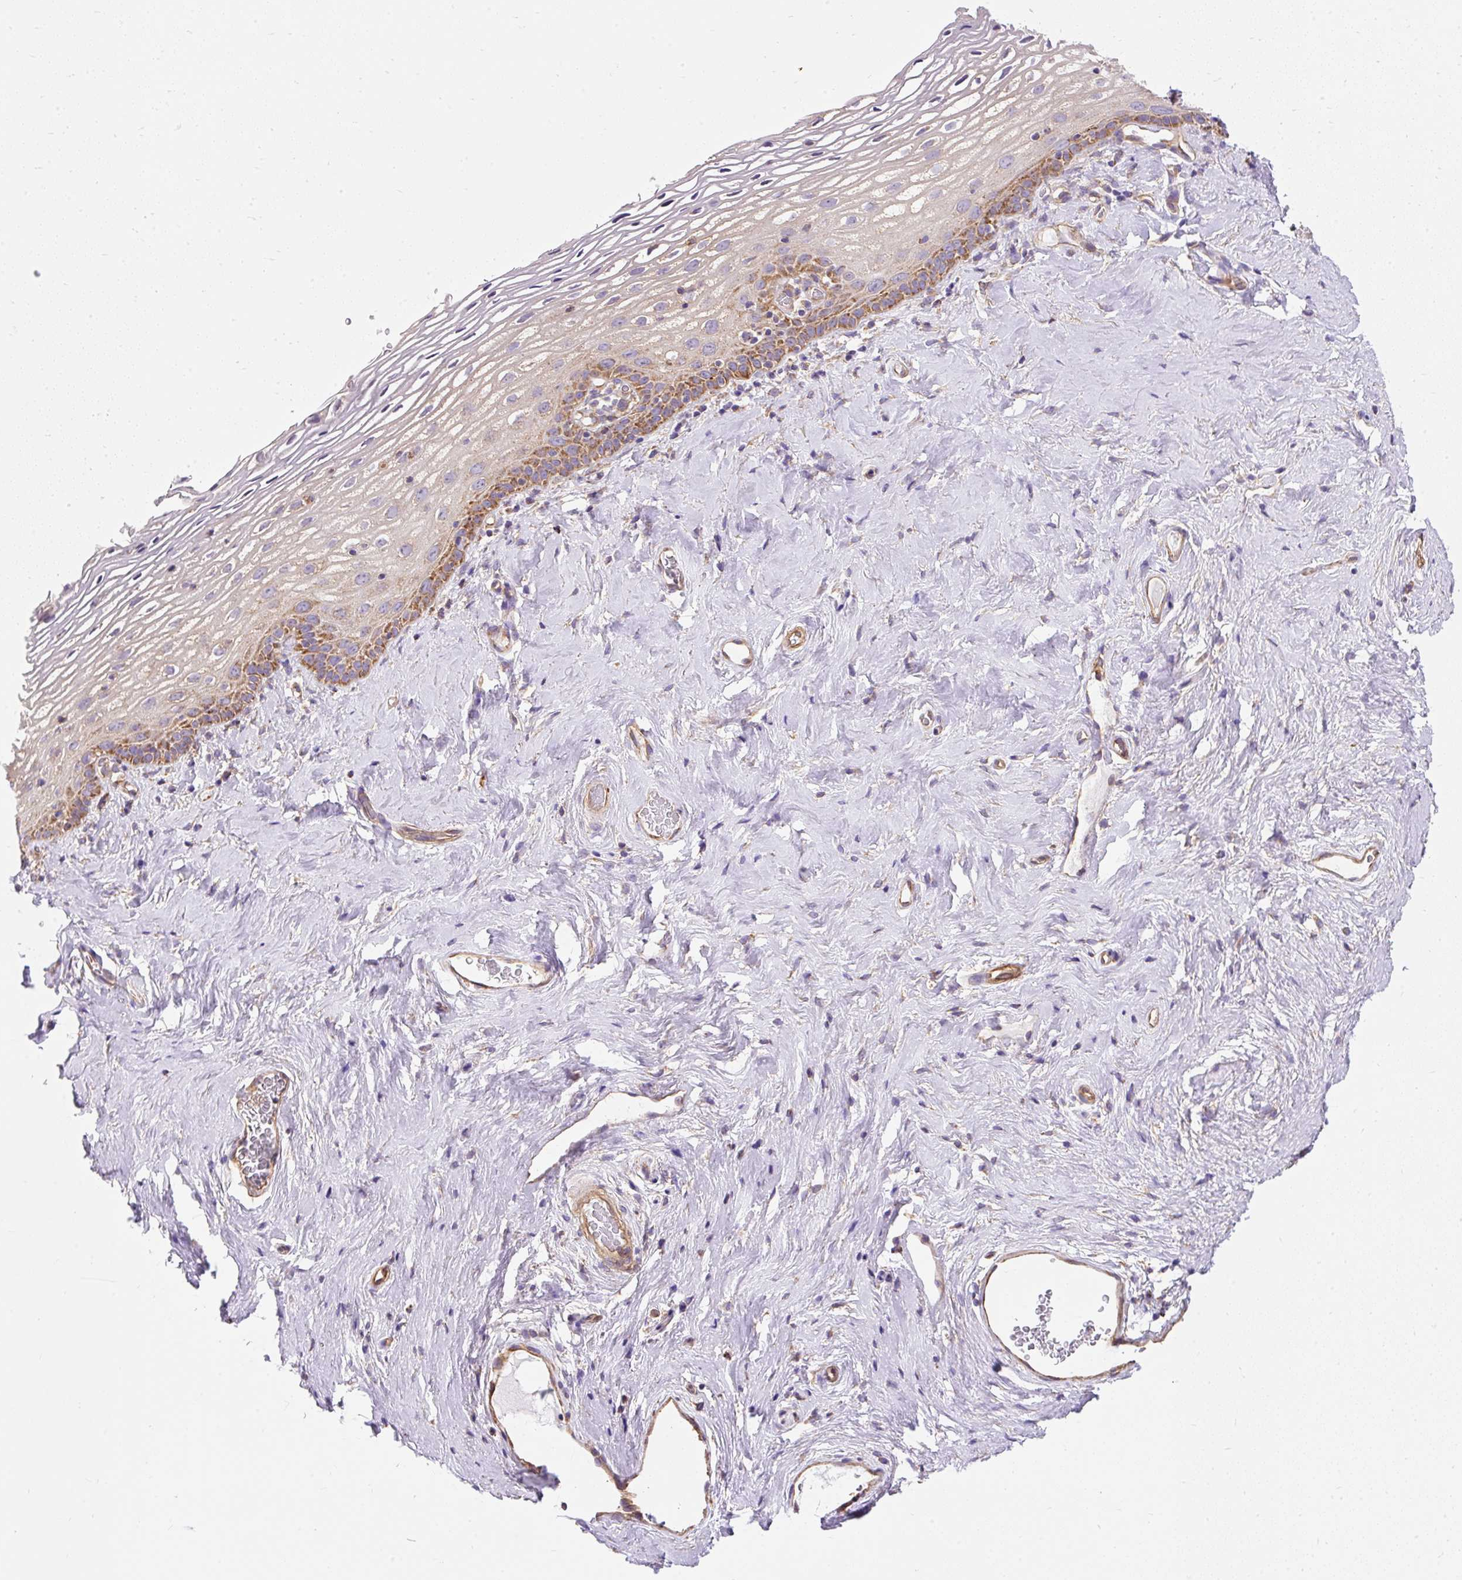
{"staining": {"intensity": "moderate", "quantity": ">75%", "location": "cytoplasmic/membranous"}, "tissue": "vagina", "cell_type": "Squamous epithelial cells", "image_type": "normal", "snomed": [{"axis": "morphology", "description": "Normal tissue, NOS"}, {"axis": "morphology", "description": "Adenocarcinoma, NOS"}, {"axis": "topography", "description": "Rectum"}, {"axis": "topography", "description": "Vagina"}, {"axis": "topography", "description": "Peripheral nerve tissue"}], "caption": "Immunohistochemical staining of unremarkable human vagina displays medium levels of moderate cytoplasmic/membranous expression in approximately >75% of squamous epithelial cells.", "gene": "CEP290", "patient": {"sex": "female", "age": 71}}